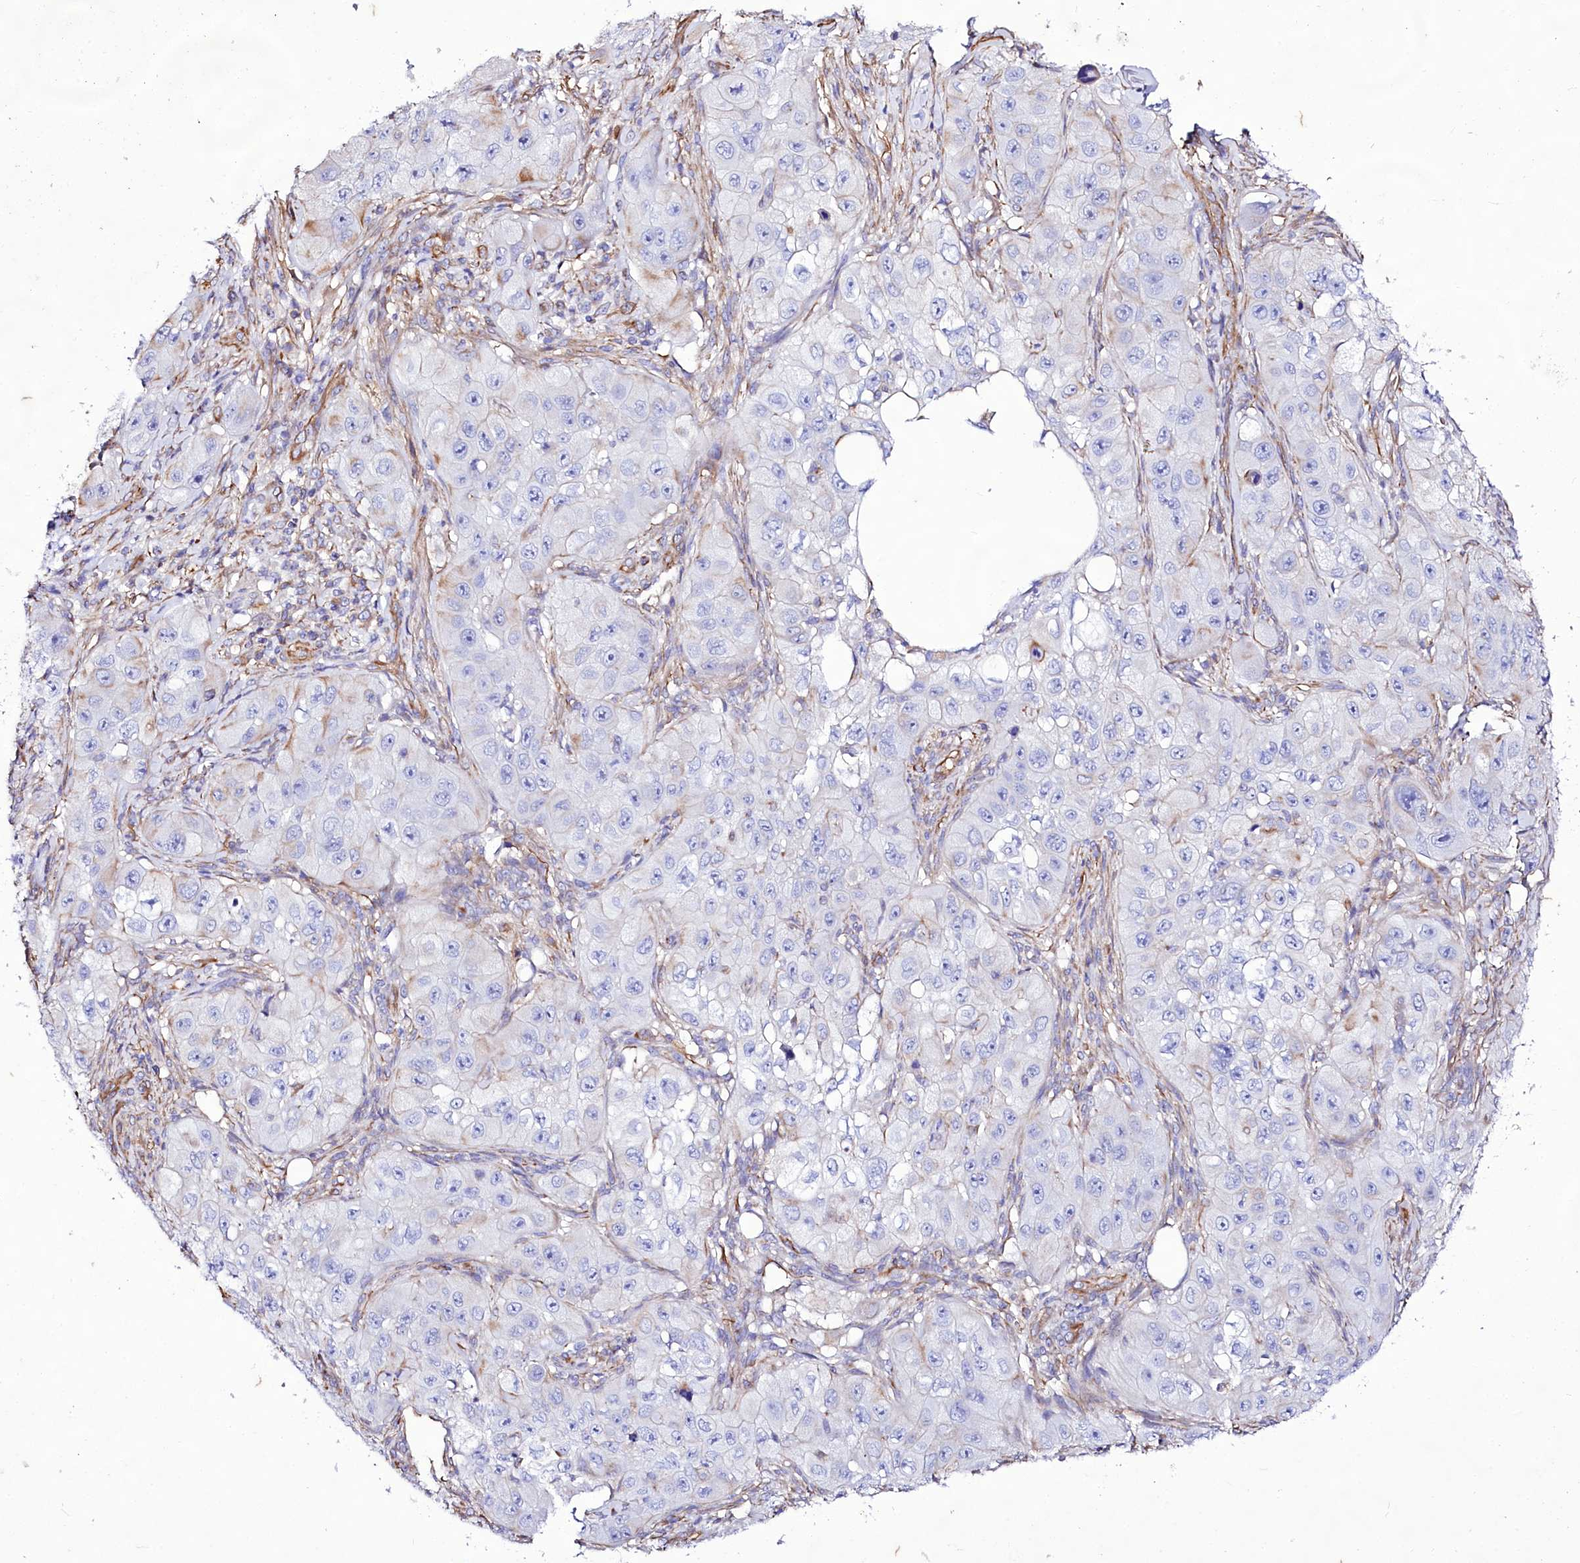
{"staining": {"intensity": "negative", "quantity": "none", "location": "none"}, "tissue": "skin cancer", "cell_type": "Tumor cells", "image_type": "cancer", "snomed": [{"axis": "morphology", "description": "Squamous cell carcinoma, NOS"}, {"axis": "topography", "description": "Skin"}, {"axis": "topography", "description": "Subcutis"}], "caption": "IHC image of neoplastic tissue: squamous cell carcinoma (skin) stained with DAB shows no significant protein positivity in tumor cells.", "gene": "CD99", "patient": {"sex": "male", "age": 73}}